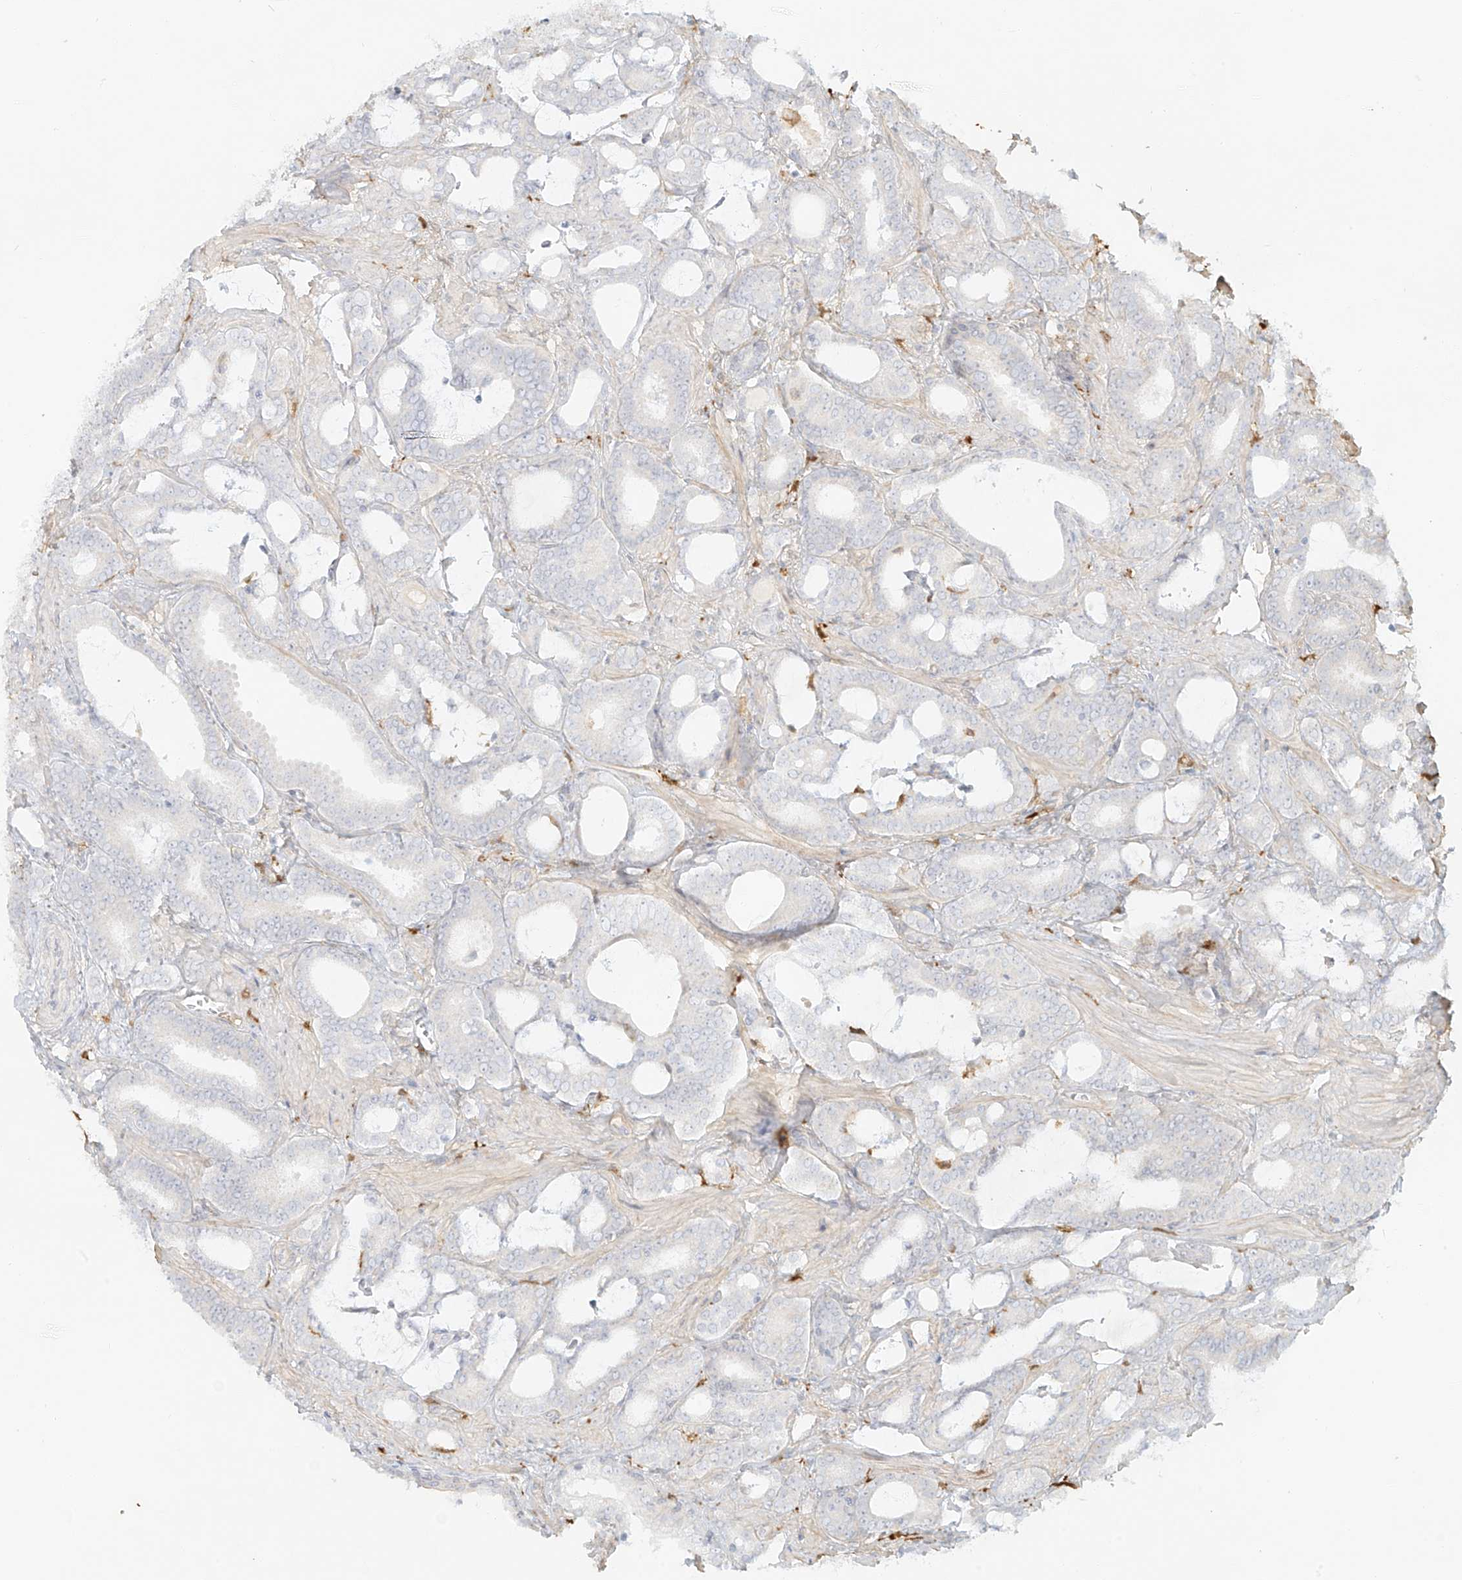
{"staining": {"intensity": "negative", "quantity": "none", "location": "none"}, "tissue": "prostate cancer", "cell_type": "Tumor cells", "image_type": "cancer", "snomed": [{"axis": "morphology", "description": "Adenocarcinoma, High grade"}, {"axis": "topography", "description": "Prostate and seminal vesicle, NOS"}], "caption": "The histopathology image demonstrates no significant positivity in tumor cells of prostate cancer (adenocarcinoma (high-grade)).", "gene": "UPK1B", "patient": {"sex": "male", "age": 67}}